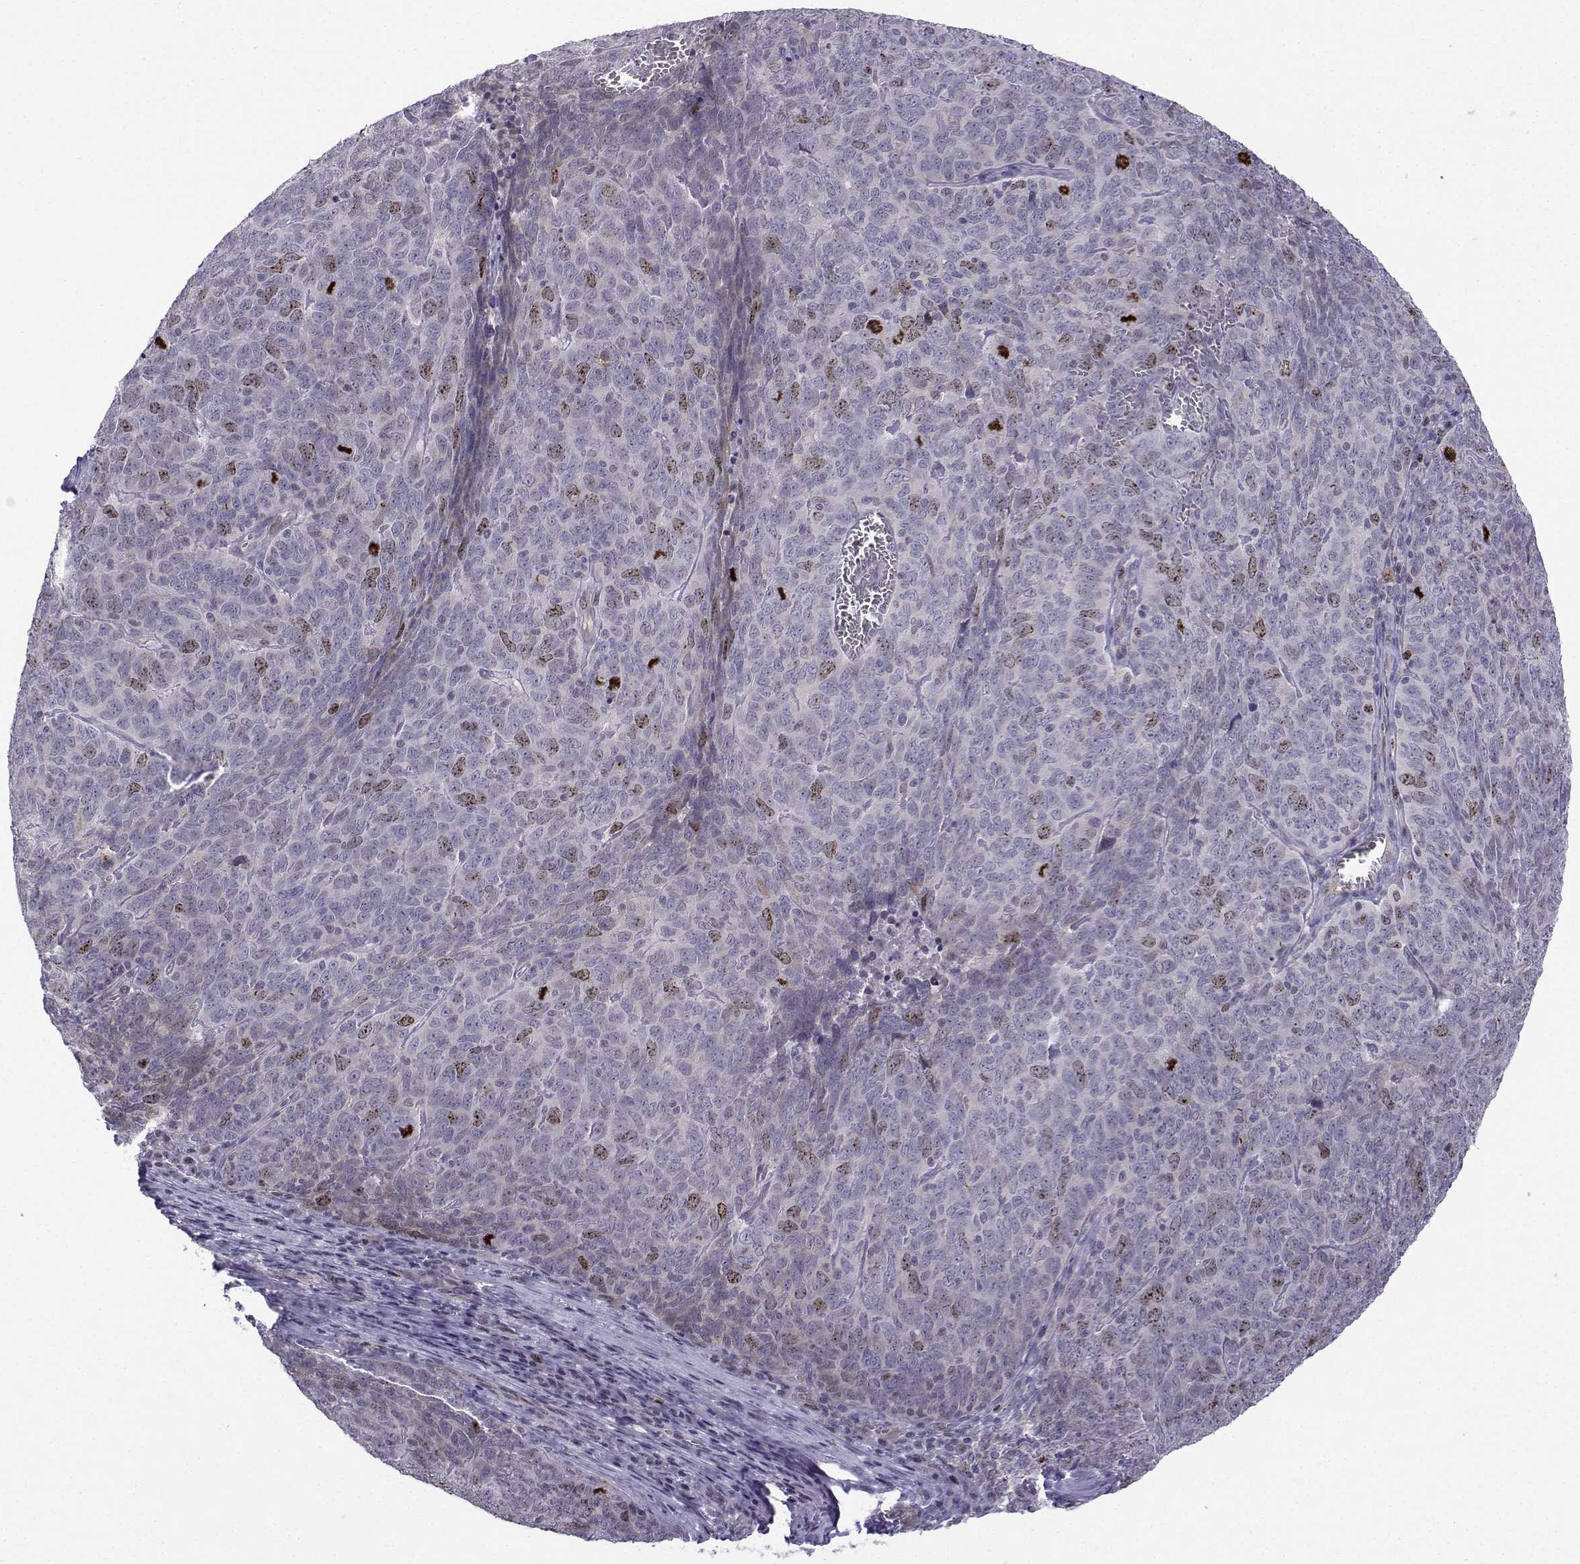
{"staining": {"intensity": "moderate", "quantity": "<25%", "location": "nuclear"}, "tissue": "skin cancer", "cell_type": "Tumor cells", "image_type": "cancer", "snomed": [{"axis": "morphology", "description": "Squamous cell carcinoma, NOS"}, {"axis": "topography", "description": "Skin"}, {"axis": "topography", "description": "Anal"}], "caption": "A low amount of moderate nuclear staining is seen in about <25% of tumor cells in skin cancer (squamous cell carcinoma) tissue. (IHC, brightfield microscopy, high magnification).", "gene": "INCENP", "patient": {"sex": "female", "age": 51}}